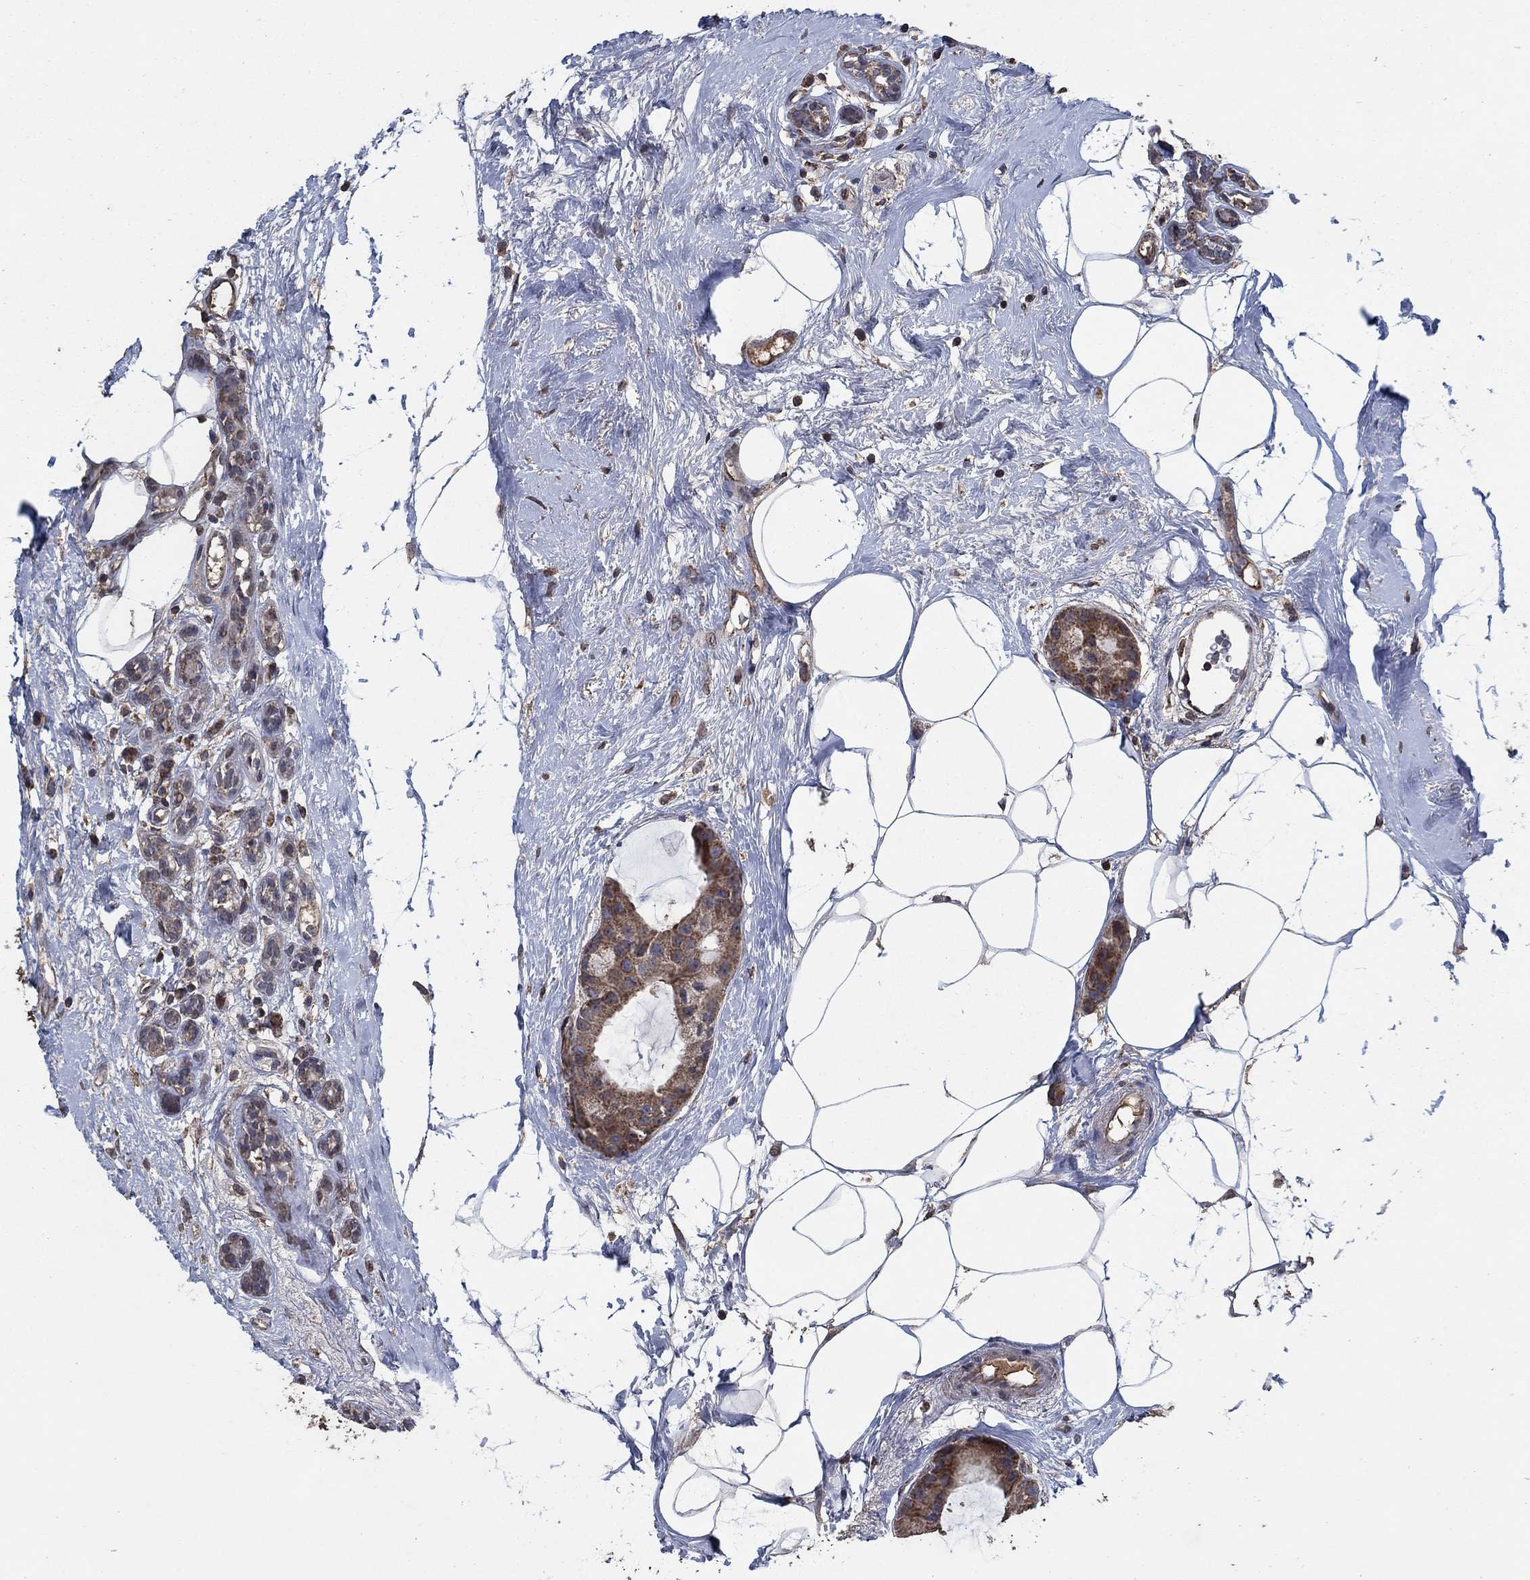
{"staining": {"intensity": "moderate", "quantity": ">75%", "location": "cytoplasmic/membranous"}, "tissue": "breast cancer", "cell_type": "Tumor cells", "image_type": "cancer", "snomed": [{"axis": "morphology", "description": "Duct carcinoma"}, {"axis": "topography", "description": "Breast"}], "caption": "An image of breast cancer (infiltrating ductal carcinoma) stained for a protein shows moderate cytoplasmic/membranous brown staining in tumor cells.", "gene": "MRPS24", "patient": {"sex": "female", "age": 45}}